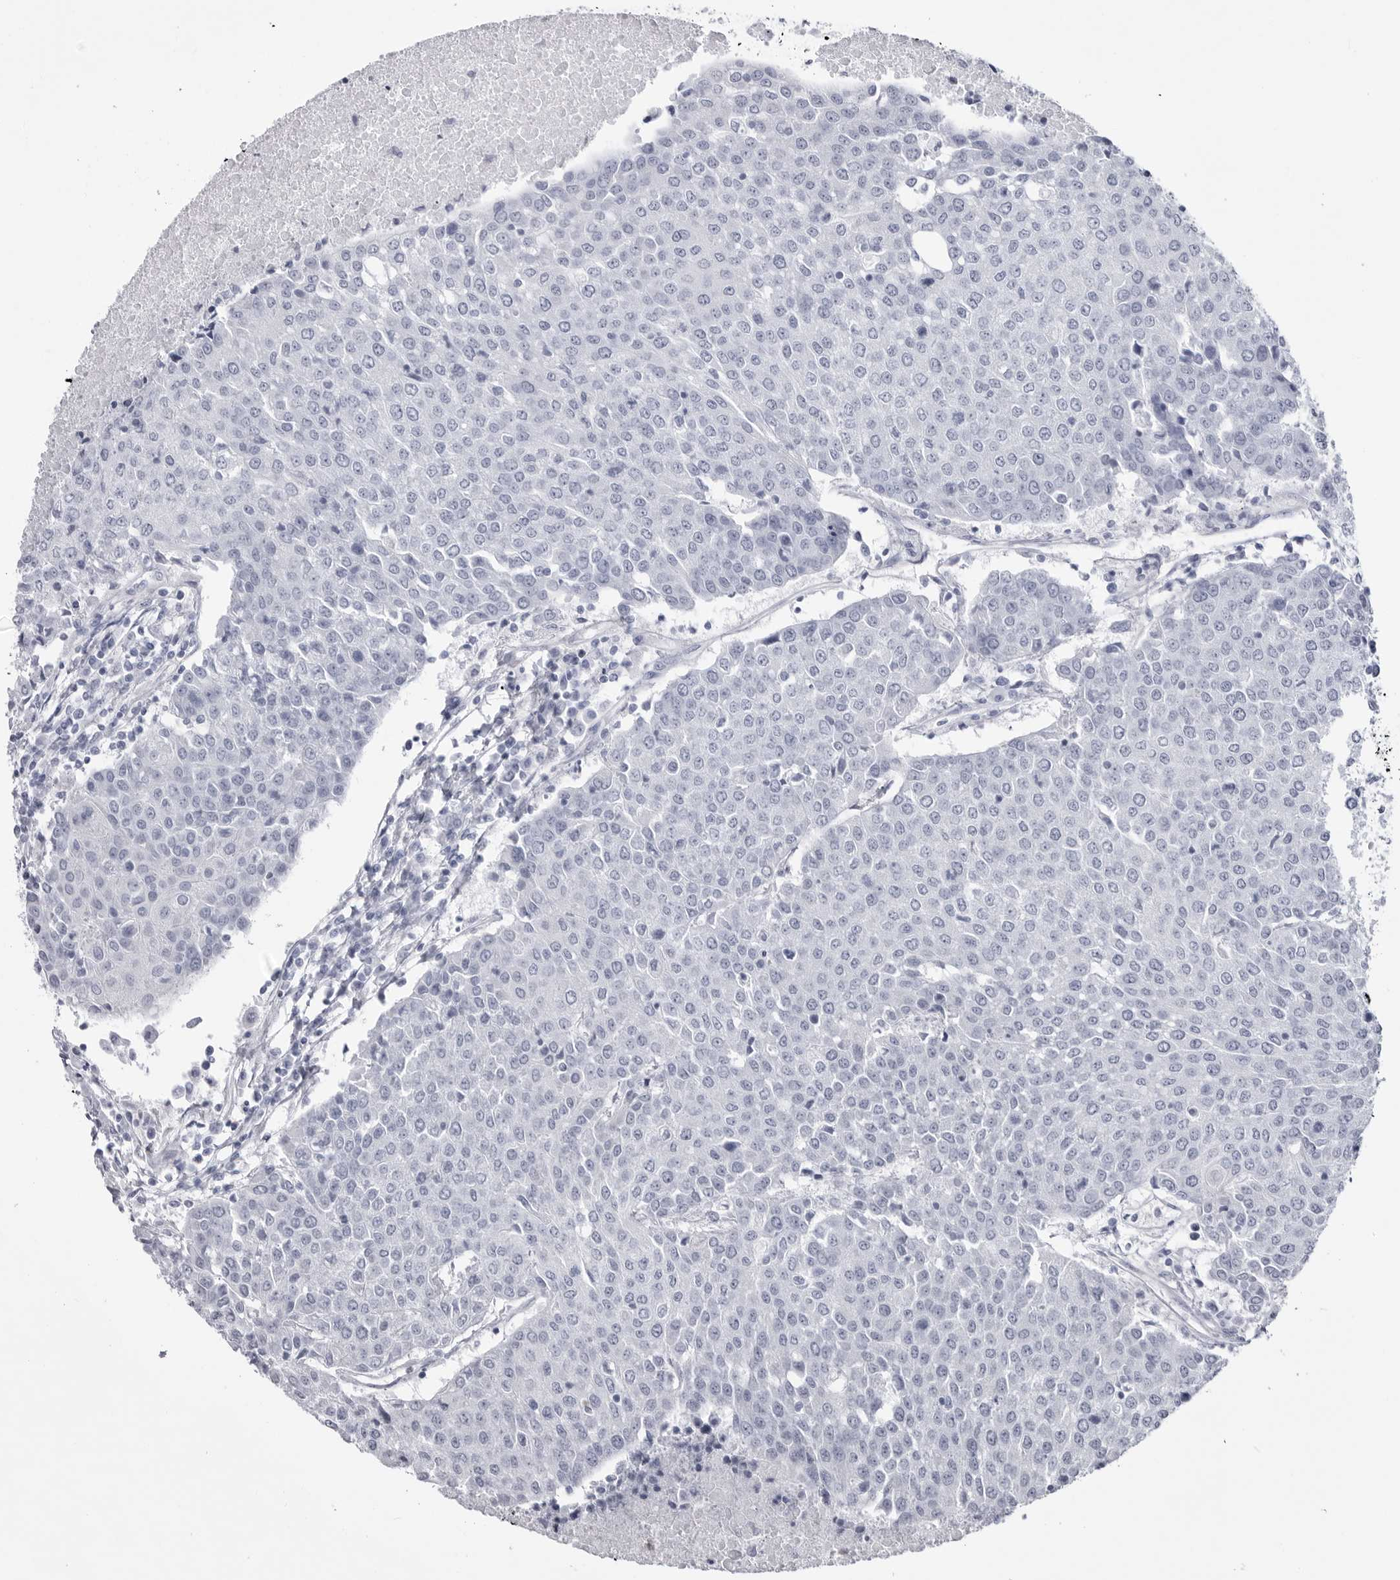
{"staining": {"intensity": "negative", "quantity": "none", "location": "none"}, "tissue": "urothelial cancer", "cell_type": "Tumor cells", "image_type": "cancer", "snomed": [{"axis": "morphology", "description": "Urothelial carcinoma, High grade"}, {"axis": "topography", "description": "Urinary bladder"}], "caption": "A micrograph of human urothelial carcinoma (high-grade) is negative for staining in tumor cells.", "gene": "STAP2", "patient": {"sex": "female", "age": 85}}